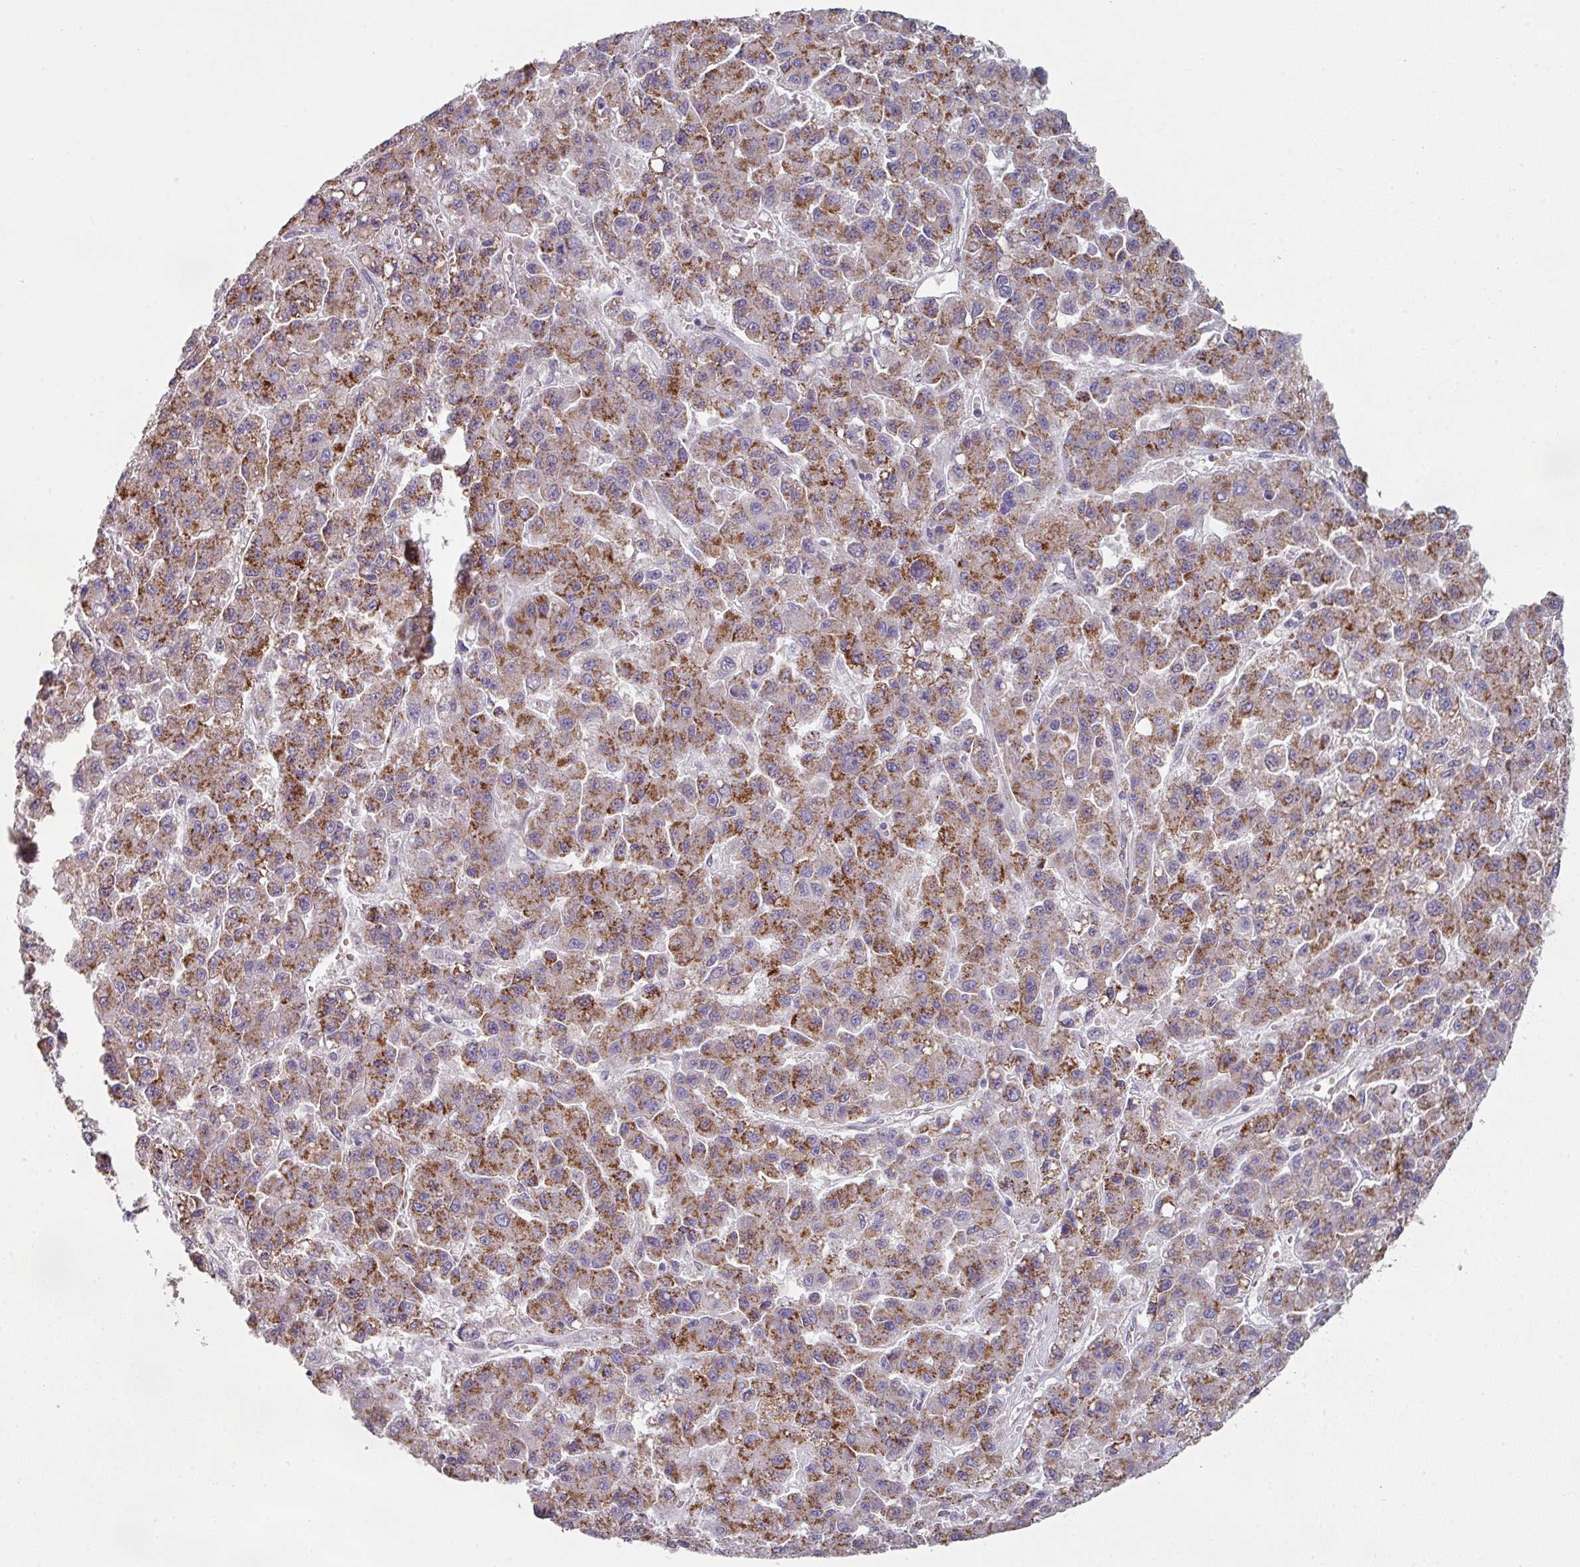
{"staining": {"intensity": "moderate", "quantity": ">75%", "location": "cytoplasmic/membranous"}, "tissue": "liver cancer", "cell_type": "Tumor cells", "image_type": "cancer", "snomed": [{"axis": "morphology", "description": "Carcinoma, Hepatocellular, NOS"}, {"axis": "topography", "description": "Liver"}], "caption": "Liver hepatocellular carcinoma stained with a brown dye demonstrates moderate cytoplasmic/membranous positive positivity in about >75% of tumor cells.", "gene": "CCDC85B", "patient": {"sex": "male", "age": 70}}